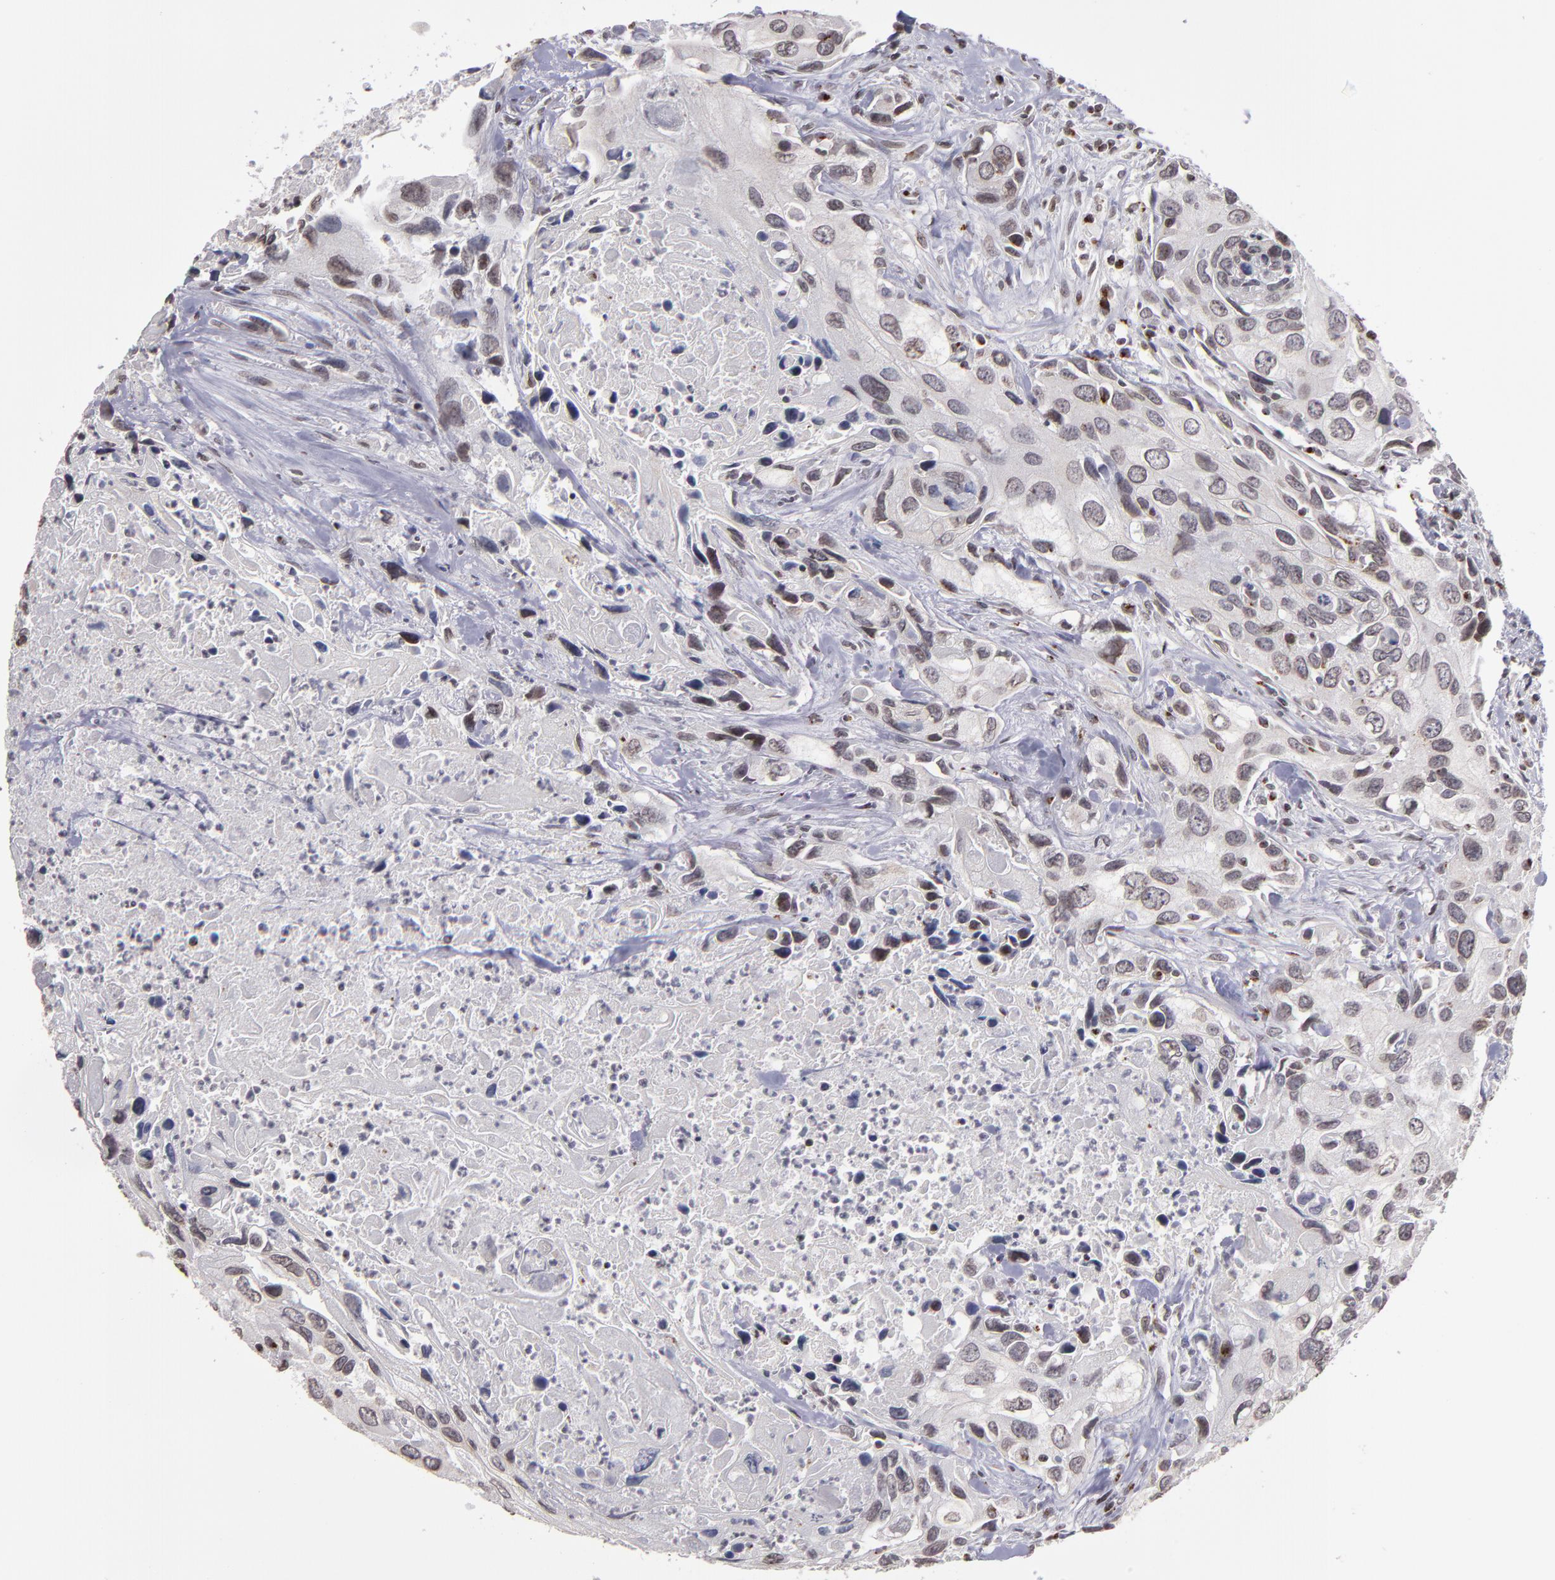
{"staining": {"intensity": "moderate", "quantity": ">75%", "location": "cytoplasmic/membranous,nuclear"}, "tissue": "urothelial cancer", "cell_type": "Tumor cells", "image_type": "cancer", "snomed": [{"axis": "morphology", "description": "Urothelial carcinoma, High grade"}, {"axis": "topography", "description": "Urinary bladder"}], "caption": "High-magnification brightfield microscopy of high-grade urothelial carcinoma stained with DAB (brown) and counterstained with hematoxylin (blue). tumor cells exhibit moderate cytoplasmic/membranous and nuclear staining is present in approximately>75% of cells.", "gene": "CSDC2", "patient": {"sex": "male", "age": 71}}